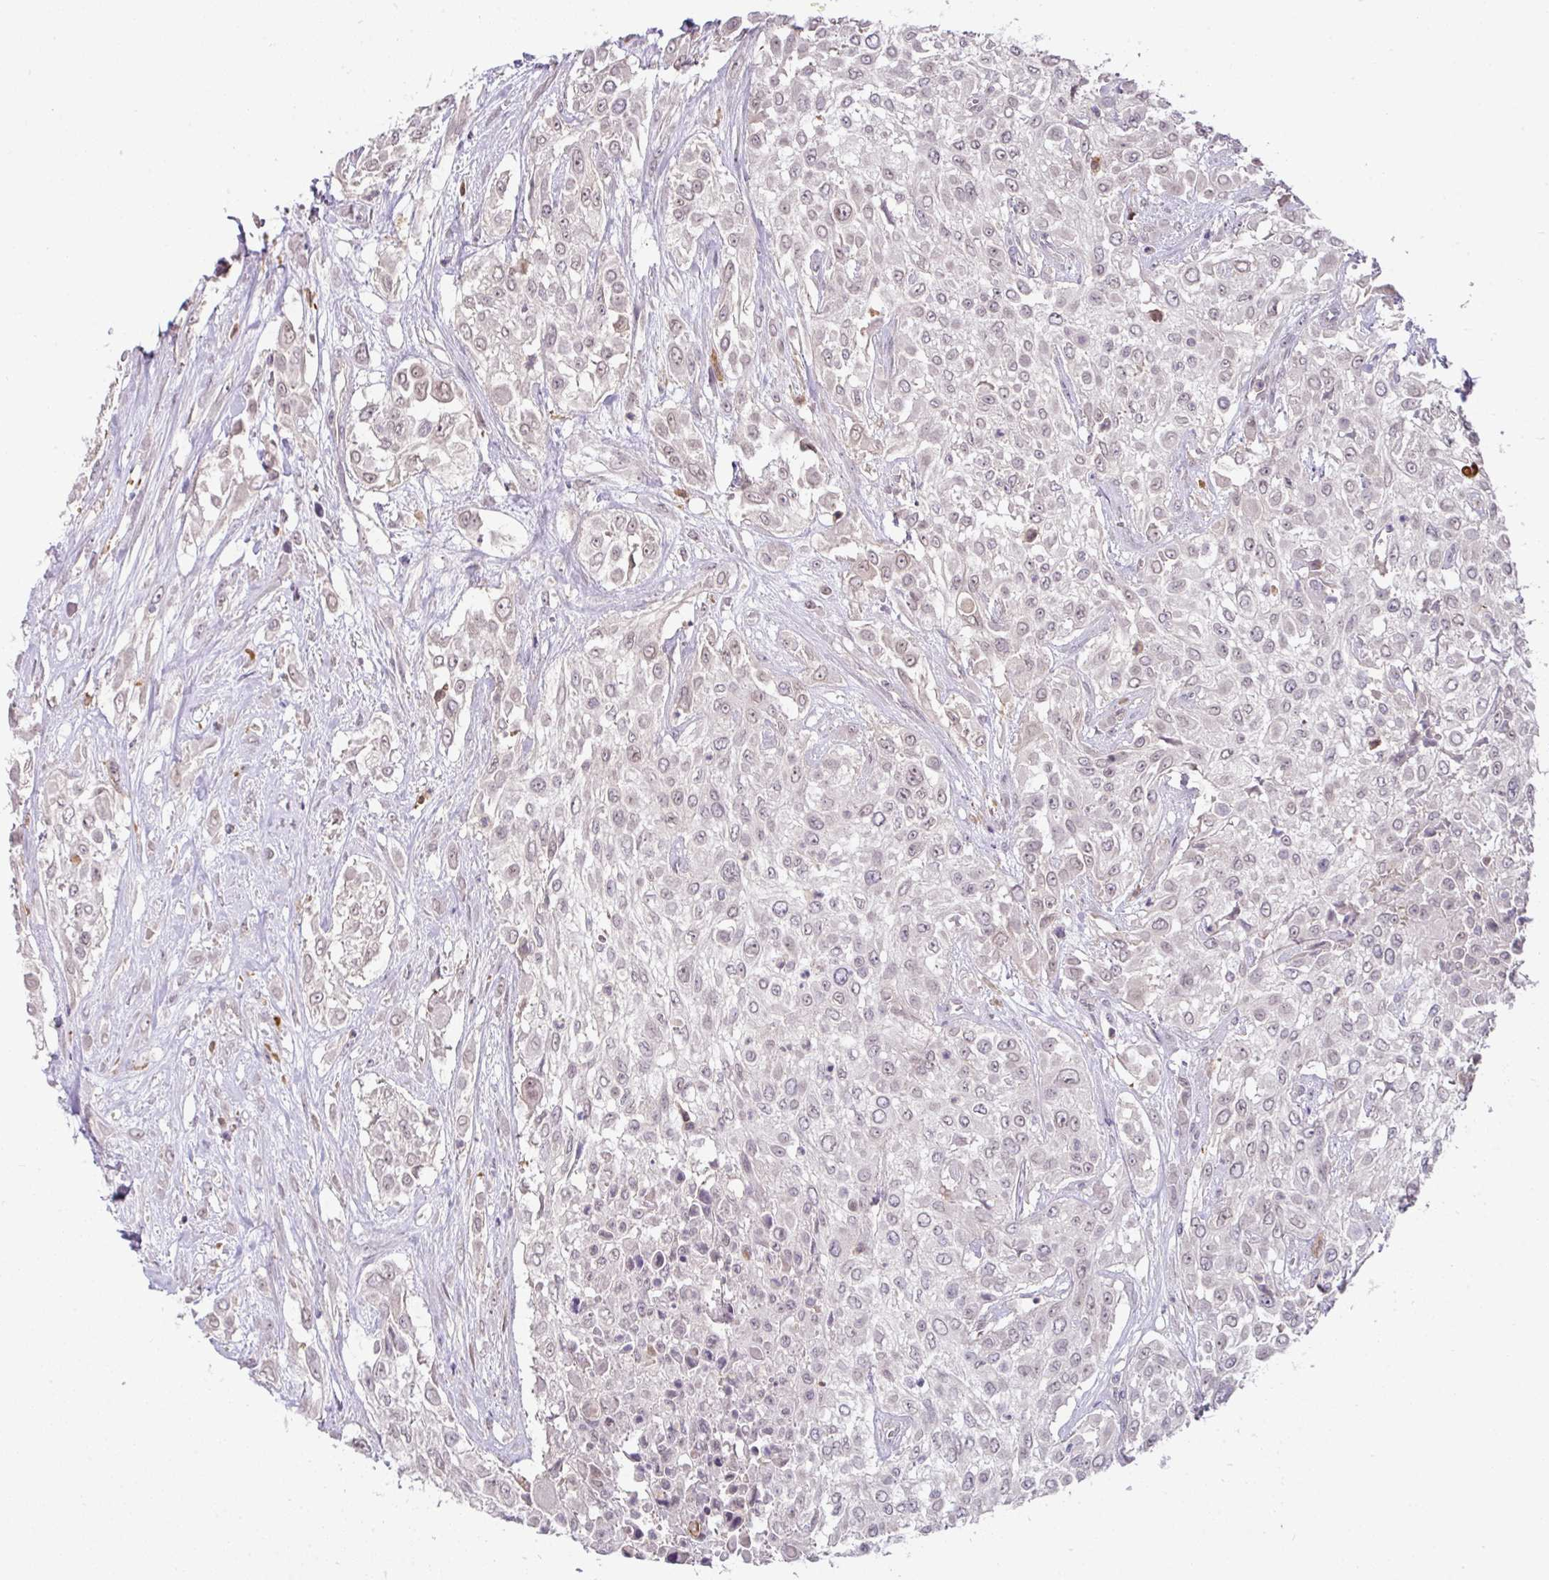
{"staining": {"intensity": "negative", "quantity": "none", "location": "none"}, "tissue": "urothelial cancer", "cell_type": "Tumor cells", "image_type": "cancer", "snomed": [{"axis": "morphology", "description": "Urothelial carcinoma, High grade"}, {"axis": "topography", "description": "Urinary bladder"}], "caption": "This is an immunohistochemistry (IHC) micrograph of human high-grade urothelial carcinoma. There is no positivity in tumor cells.", "gene": "GCNT7", "patient": {"sex": "male", "age": 57}}